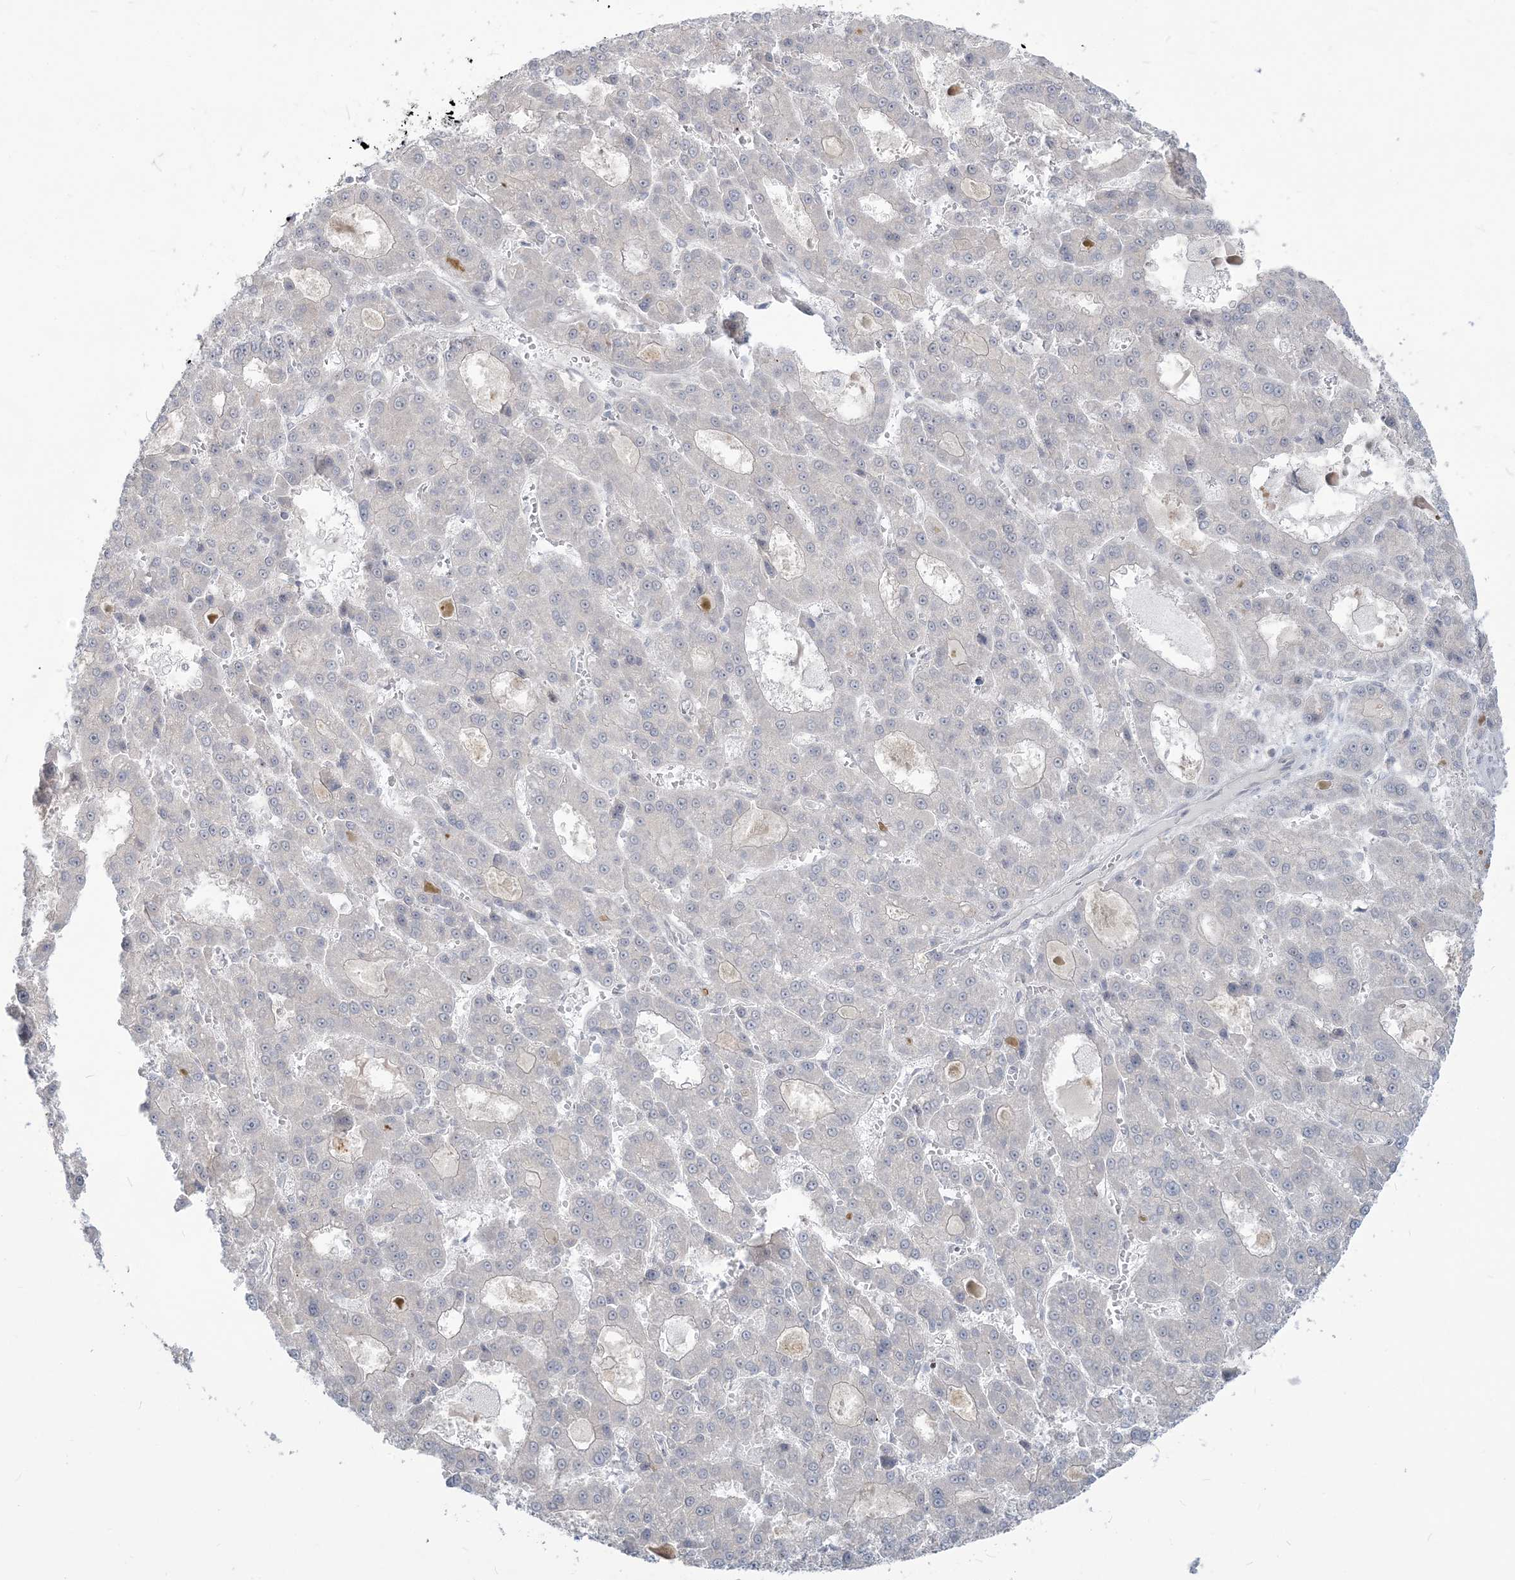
{"staining": {"intensity": "negative", "quantity": "none", "location": "none"}, "tissue": "liver cancer", "cell_type": "Tumor cells", "image_type": "cancer", "snomed": [{"axis": "morphology", "description": "Carcinoma, Hepatocellular, NOS"}, {"axis": "topography", "description": "Liver"}], "caption": "IHC micrograph of human liver hepatocellular carcinoma stained for a protein (brown), which shows no staining in tumor cells.", "gene": "SDAD1", "patient": {"sex": "male", "age": 70}}